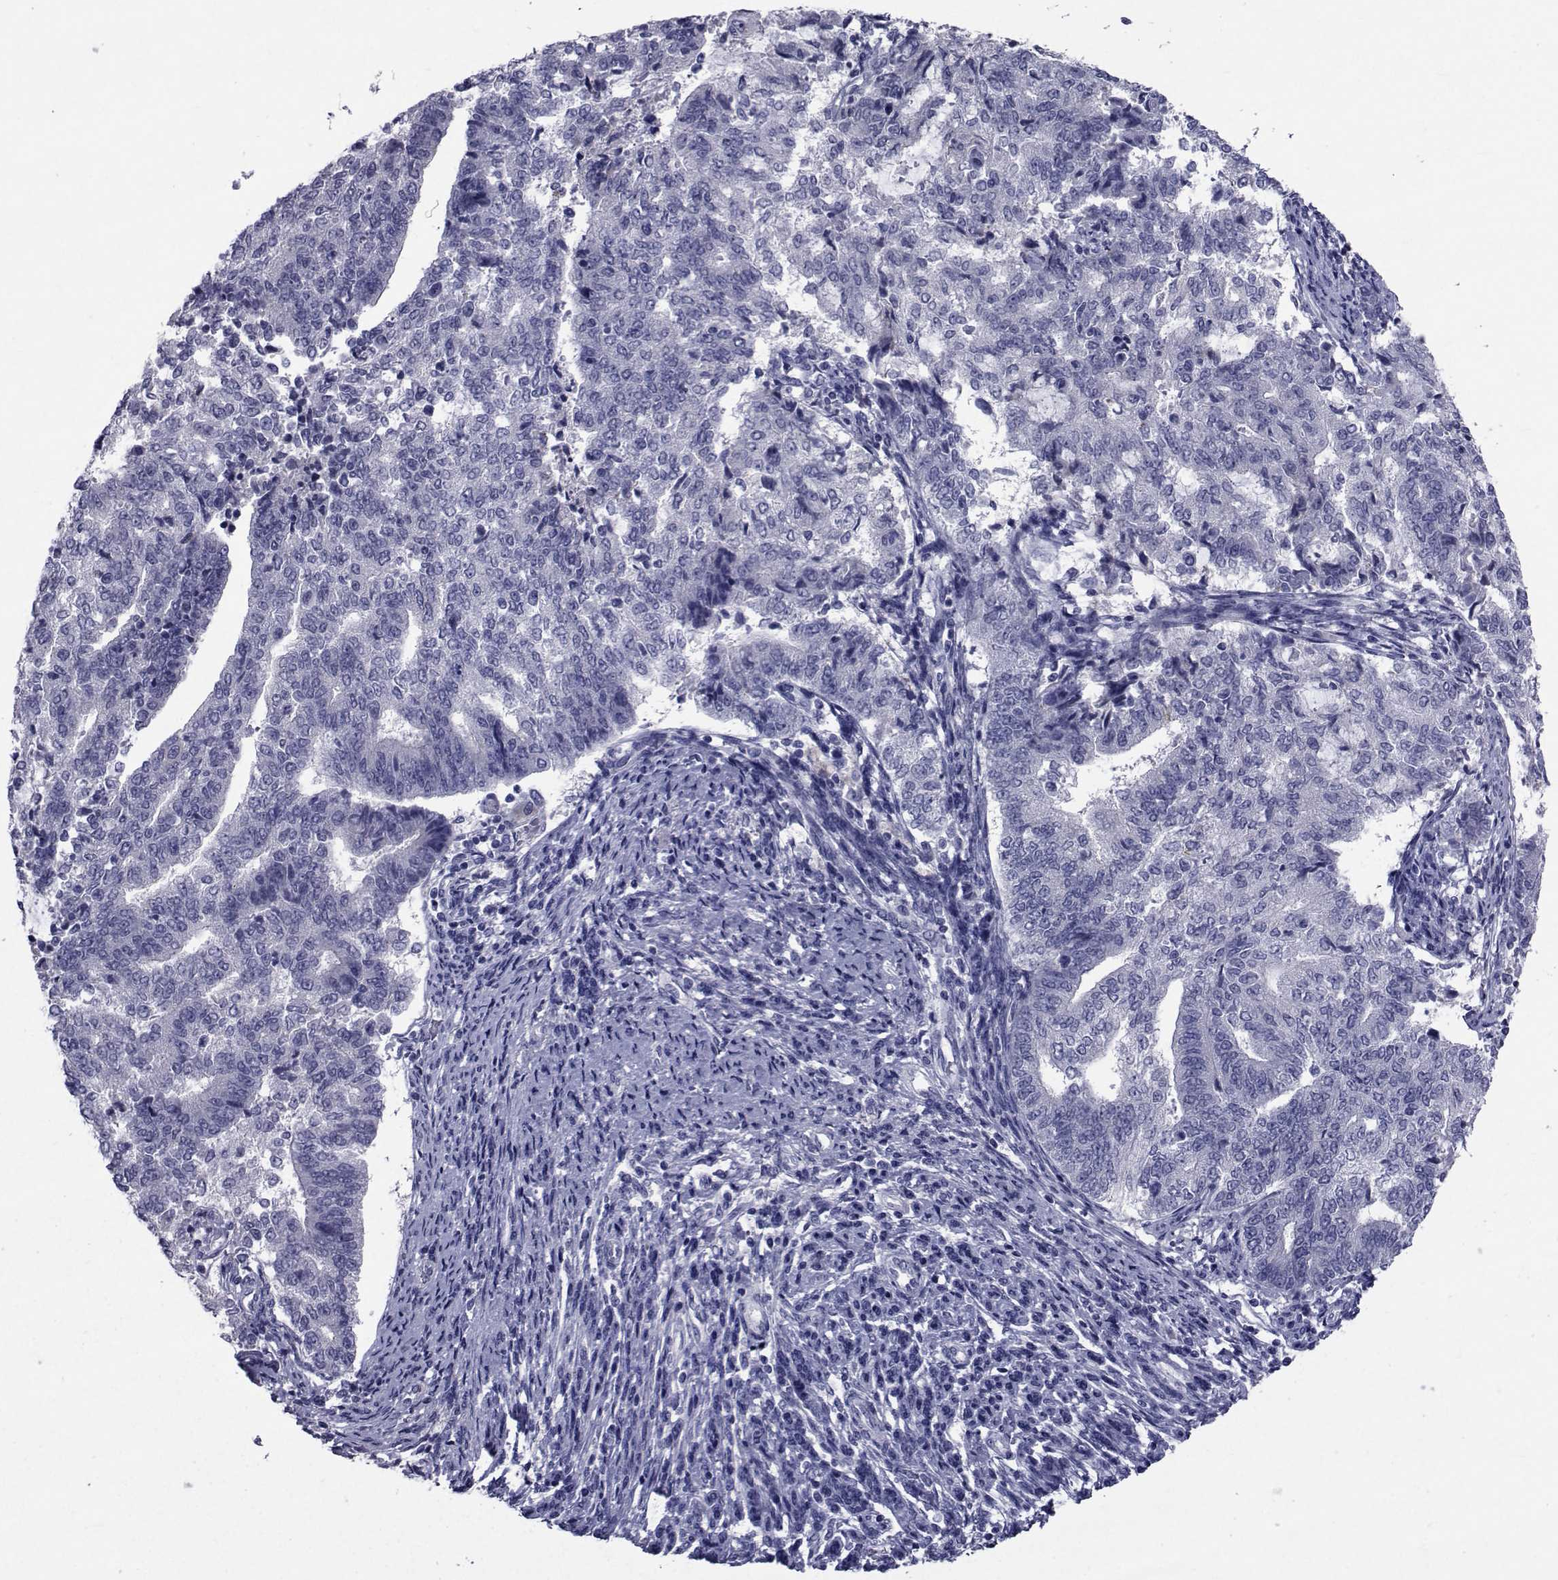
{"staining": {"intensity": "negative", "quantity": "none", "location": "none"}, "tissue": "endometrial cancer", "cell_type": "Tumor cells", "image_type": "cancer", "snomed": [{"axis": "morphology", "description": "Adenocarcinoma, NOS"}, {"axis": "topography", "description": "Endometrium"}], "caption": "Immunohistochemistry photomicrograph of neoplastic tissue: human endometrial cancer stained with DAB exhibits no significant protein staining in tumor cells. The staining is performed using DAB brown chromogen with nuclei counter-stained in using hematoxylin.", "gene": "SEMA5B", "patient": {"sex": "female", "age": 65}}